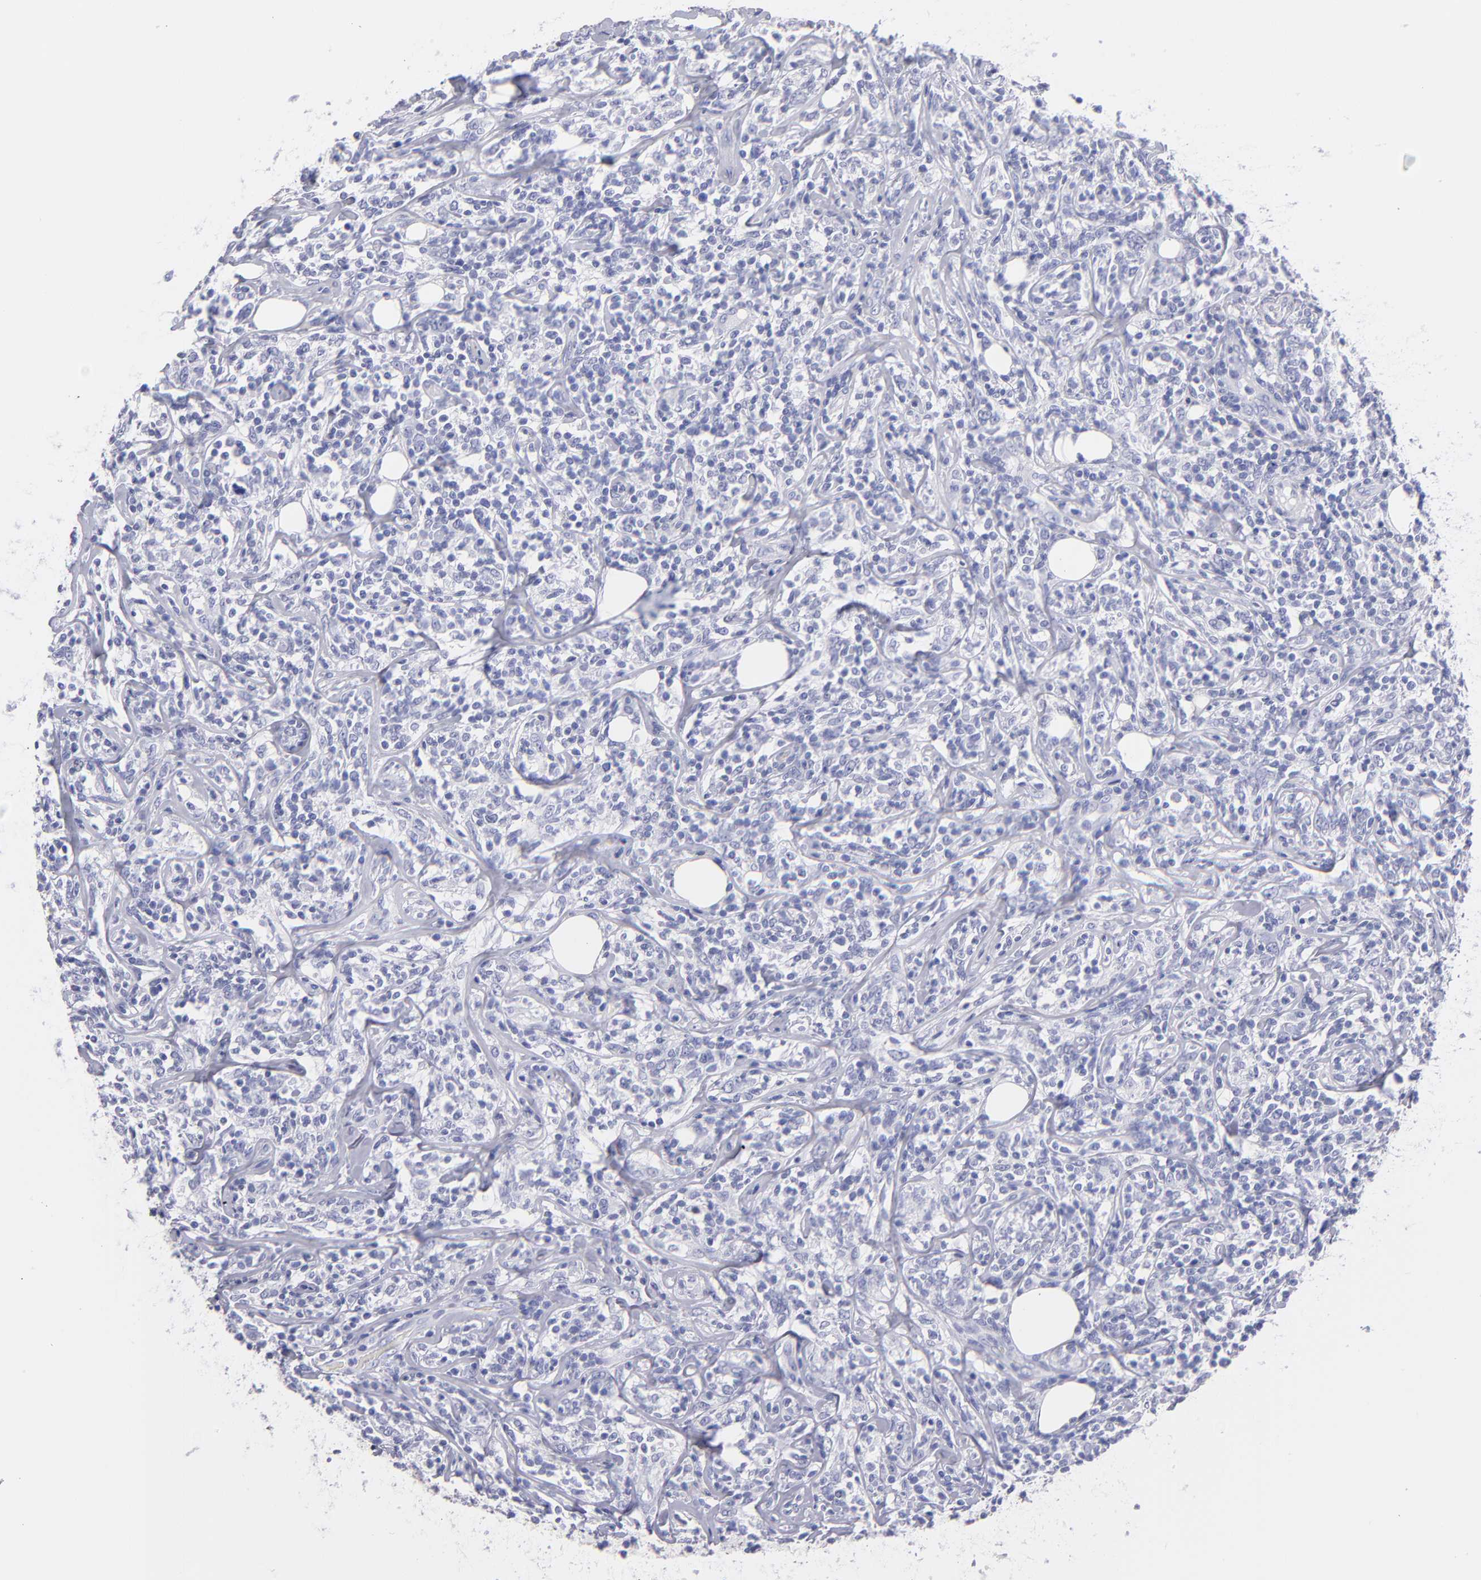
{"staining": {"intensity": "negative", "quantity": "none", "location": "none"}, "tissue": "lymphoma", "cell_type": "Tumor cells", "image_type": "cancer", "snomed": [{"axis": "morphology", "description": "Malignant lymphoma, non-Hodgkin's type, High grade"}, {"axis": "topography", "description": "Lymph node"}], "caption": "Lymphoma was stained to show a protein in brown. There is no significant expression in tumor cells. Brightfield microscopy of immunohistochemistry (IHC) stained with DAB (3,3'-diaminobenzidine) (brown) and hematoxylin (blue), captured at high magnification.", "gene": "MB", "patient": {"sex": "female", "age": 84}}